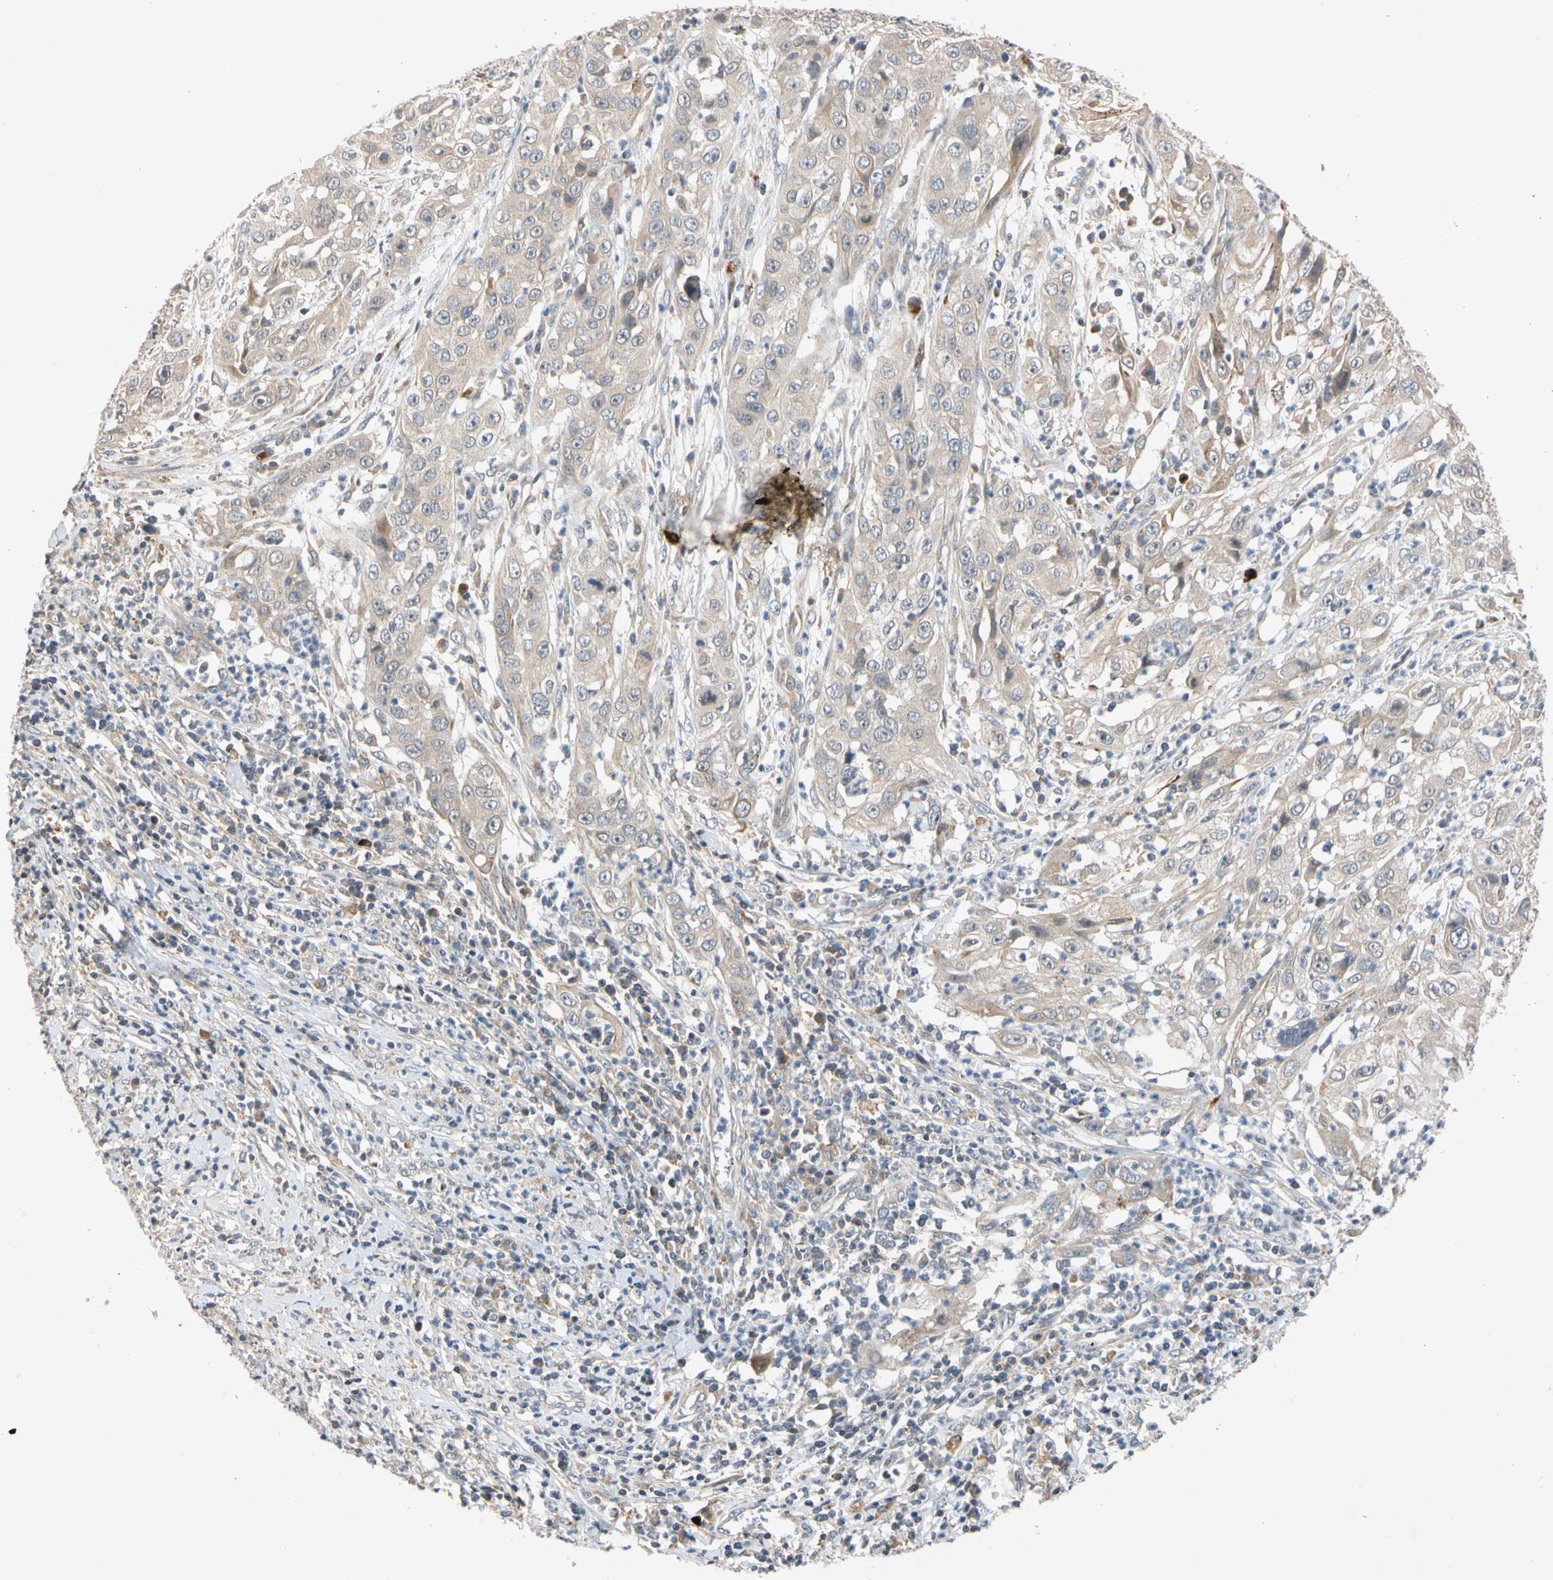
{"staining": {"intensity": "weak", "quantity": "25%-75%", "location": "cytoplasmic/membranous"}, "tissue": "cervical cancer", "cell_type": "Tumor cells", "image_type": "cancer", "snomed": [{"axis": "morphology", "description": "Squamous cell carcinoma, NOS"}, {"axis": "topography", "description": "Cervix"}], "caption": "Weak cytoplasmic/membranous expression for a protein is present in about 25%-75% of tumor cells of squamous cell carcinoma (cervical) using IHC.", "gene": "CNST", "patient": {"sex": "female", "age": 32}}